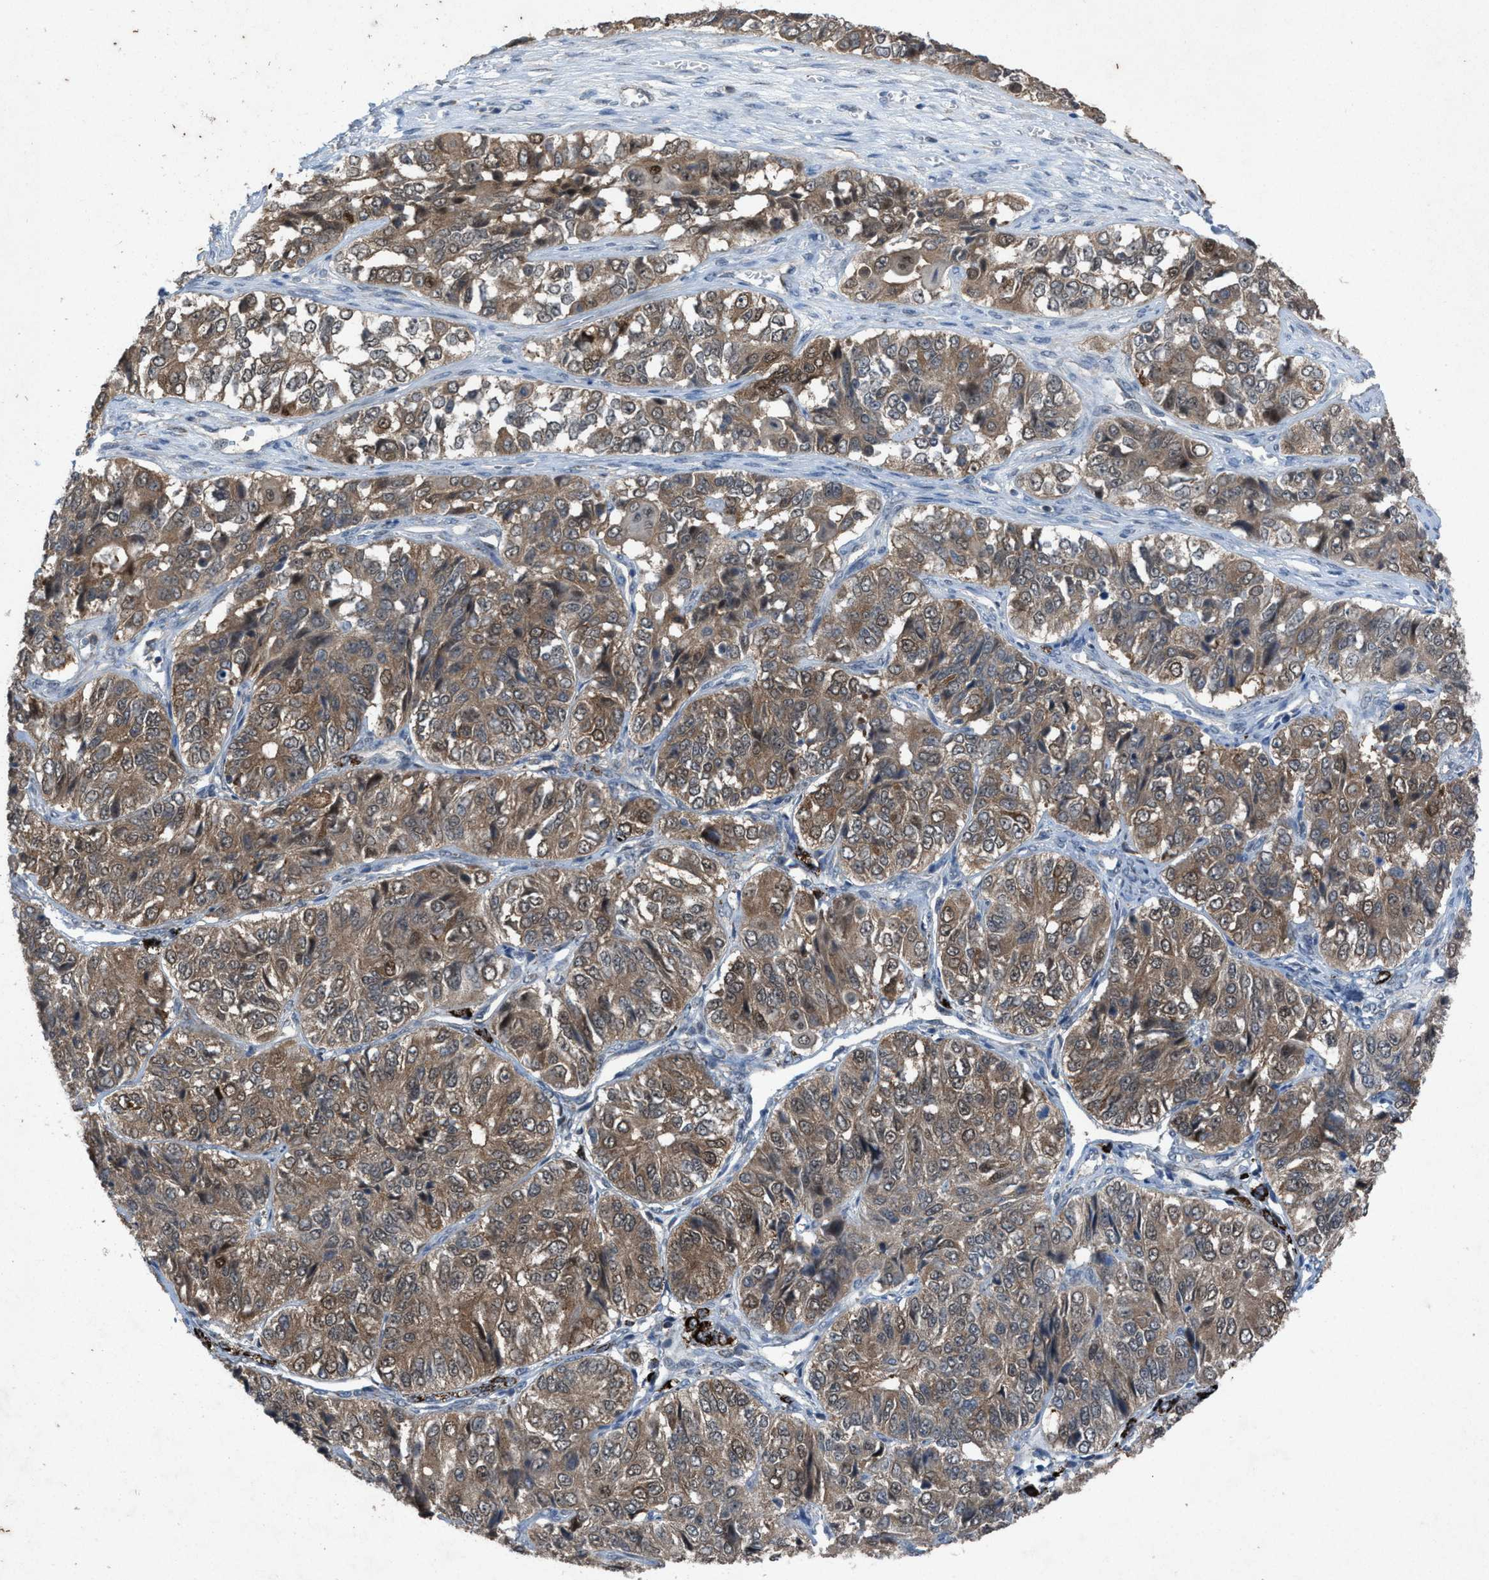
{"staining": {"intensity": "moderate", "quantity": ">75%", "location": "cytoplasmic/membranous"}, "tissue": "ovarian cancer", "cell_type": "Tumor cells", "image_type": "cancer", "snomed": [{"axis": "morphology", "description": "Carcinoma, endometroid"}, {"axis": "topography", "description": "Ovary"}], "caption": "Tumor cells reveal medium levels of moderate cytoplasmic/membranous staining in about >75% of cells in human ovarian cancer.", "gene": "PLAA", "patient": {"sex": "female", "age": 51}}